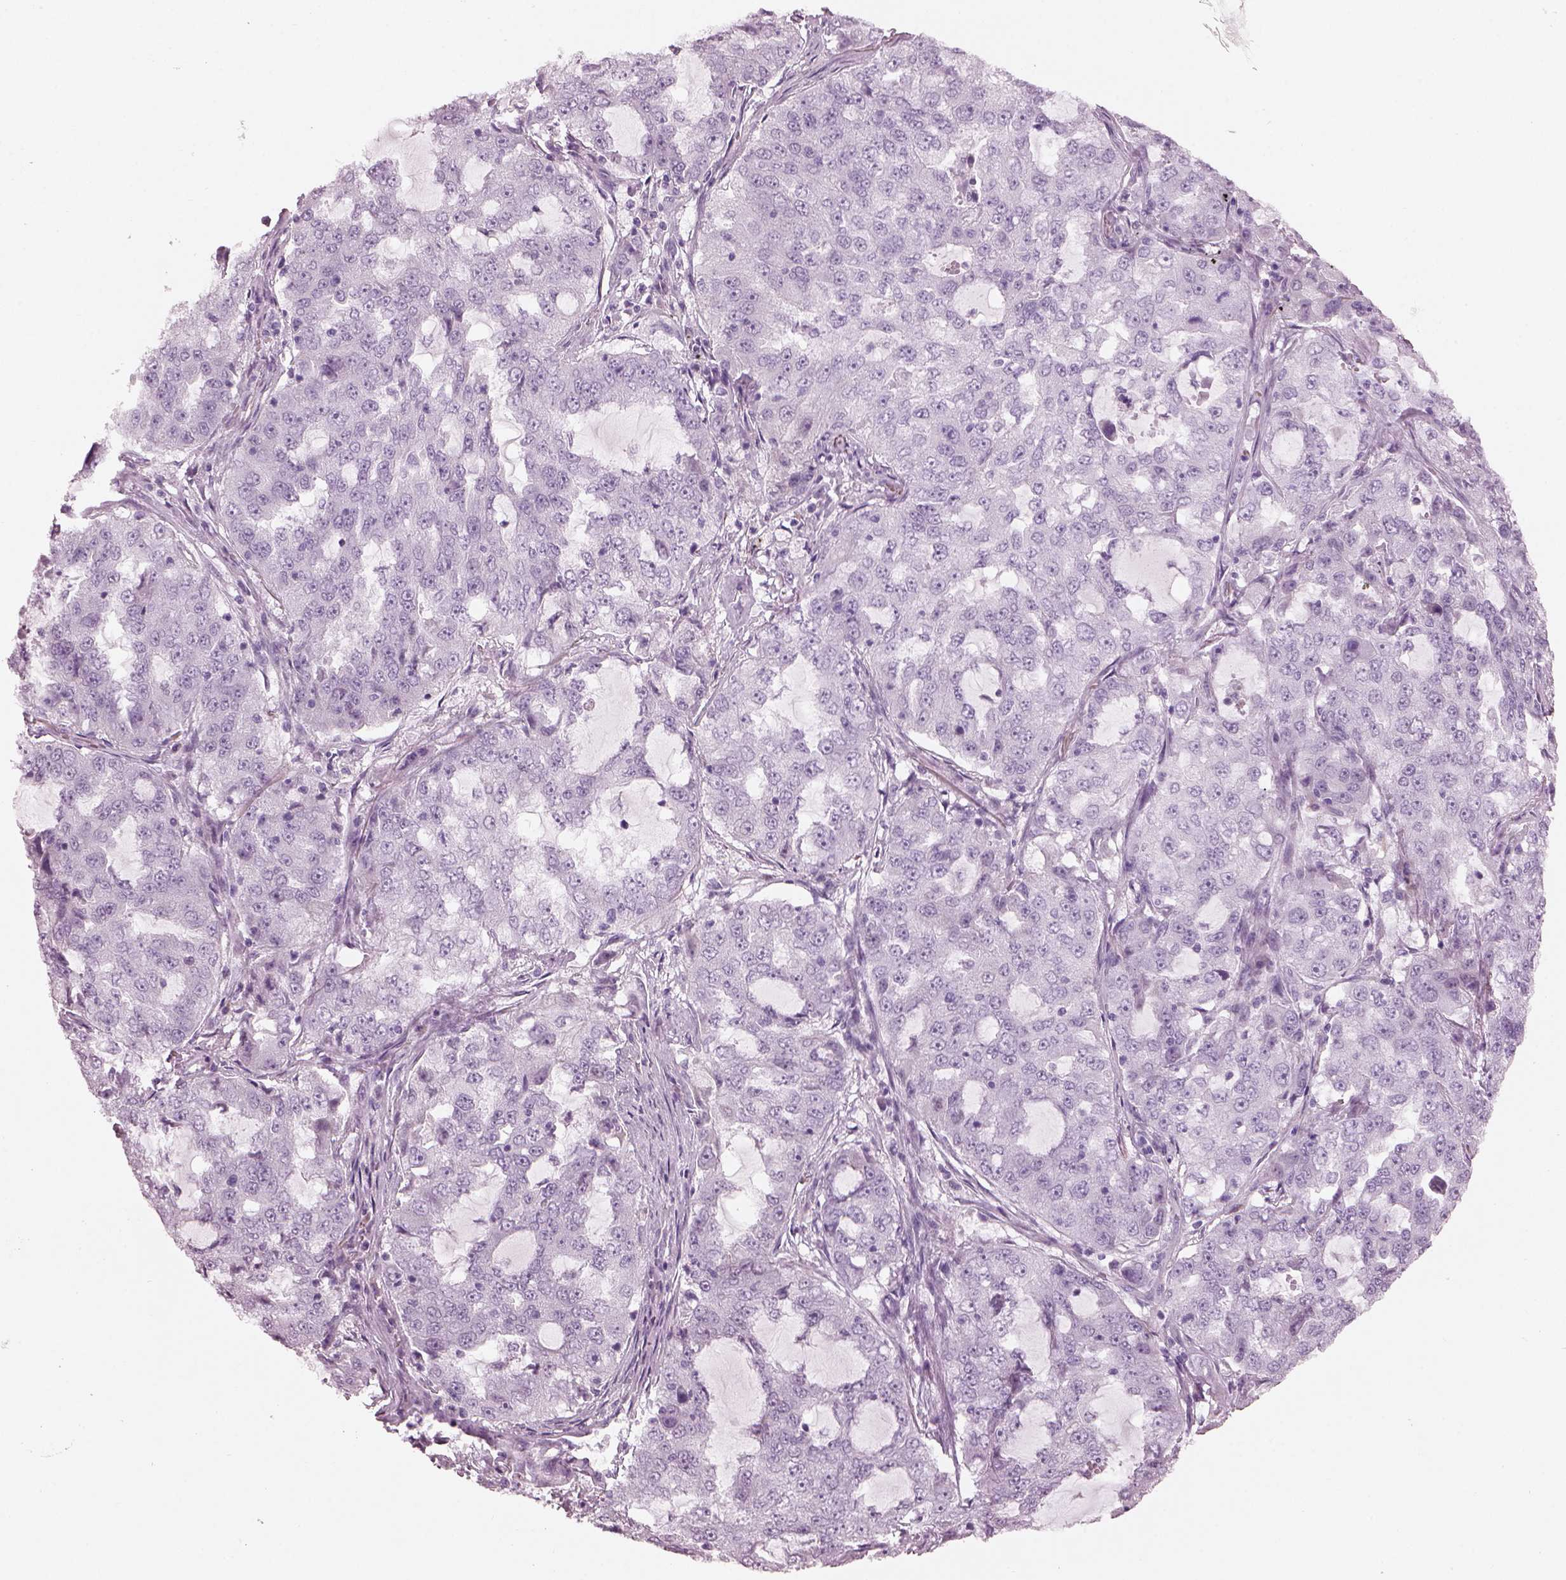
{"staining": {"intensity": "negative", "quantity": "none", "location": "none"}, "tissue": "lung cancer", "cell_type": "Tumor cells", "image_type": "cancer", "snomed": [{"axis": "morphology", "description": "Adenocarcinoma, NOS"}, {"axis": "topography", "description": "Lung"}], "caption": "A micrograph of lung cancer (adenocarcinoma) stained for a protein demonstrates no brown staining in tumor cells.", "gene": "HYDIN", "patient": {"sex": "female", "age": 61}}